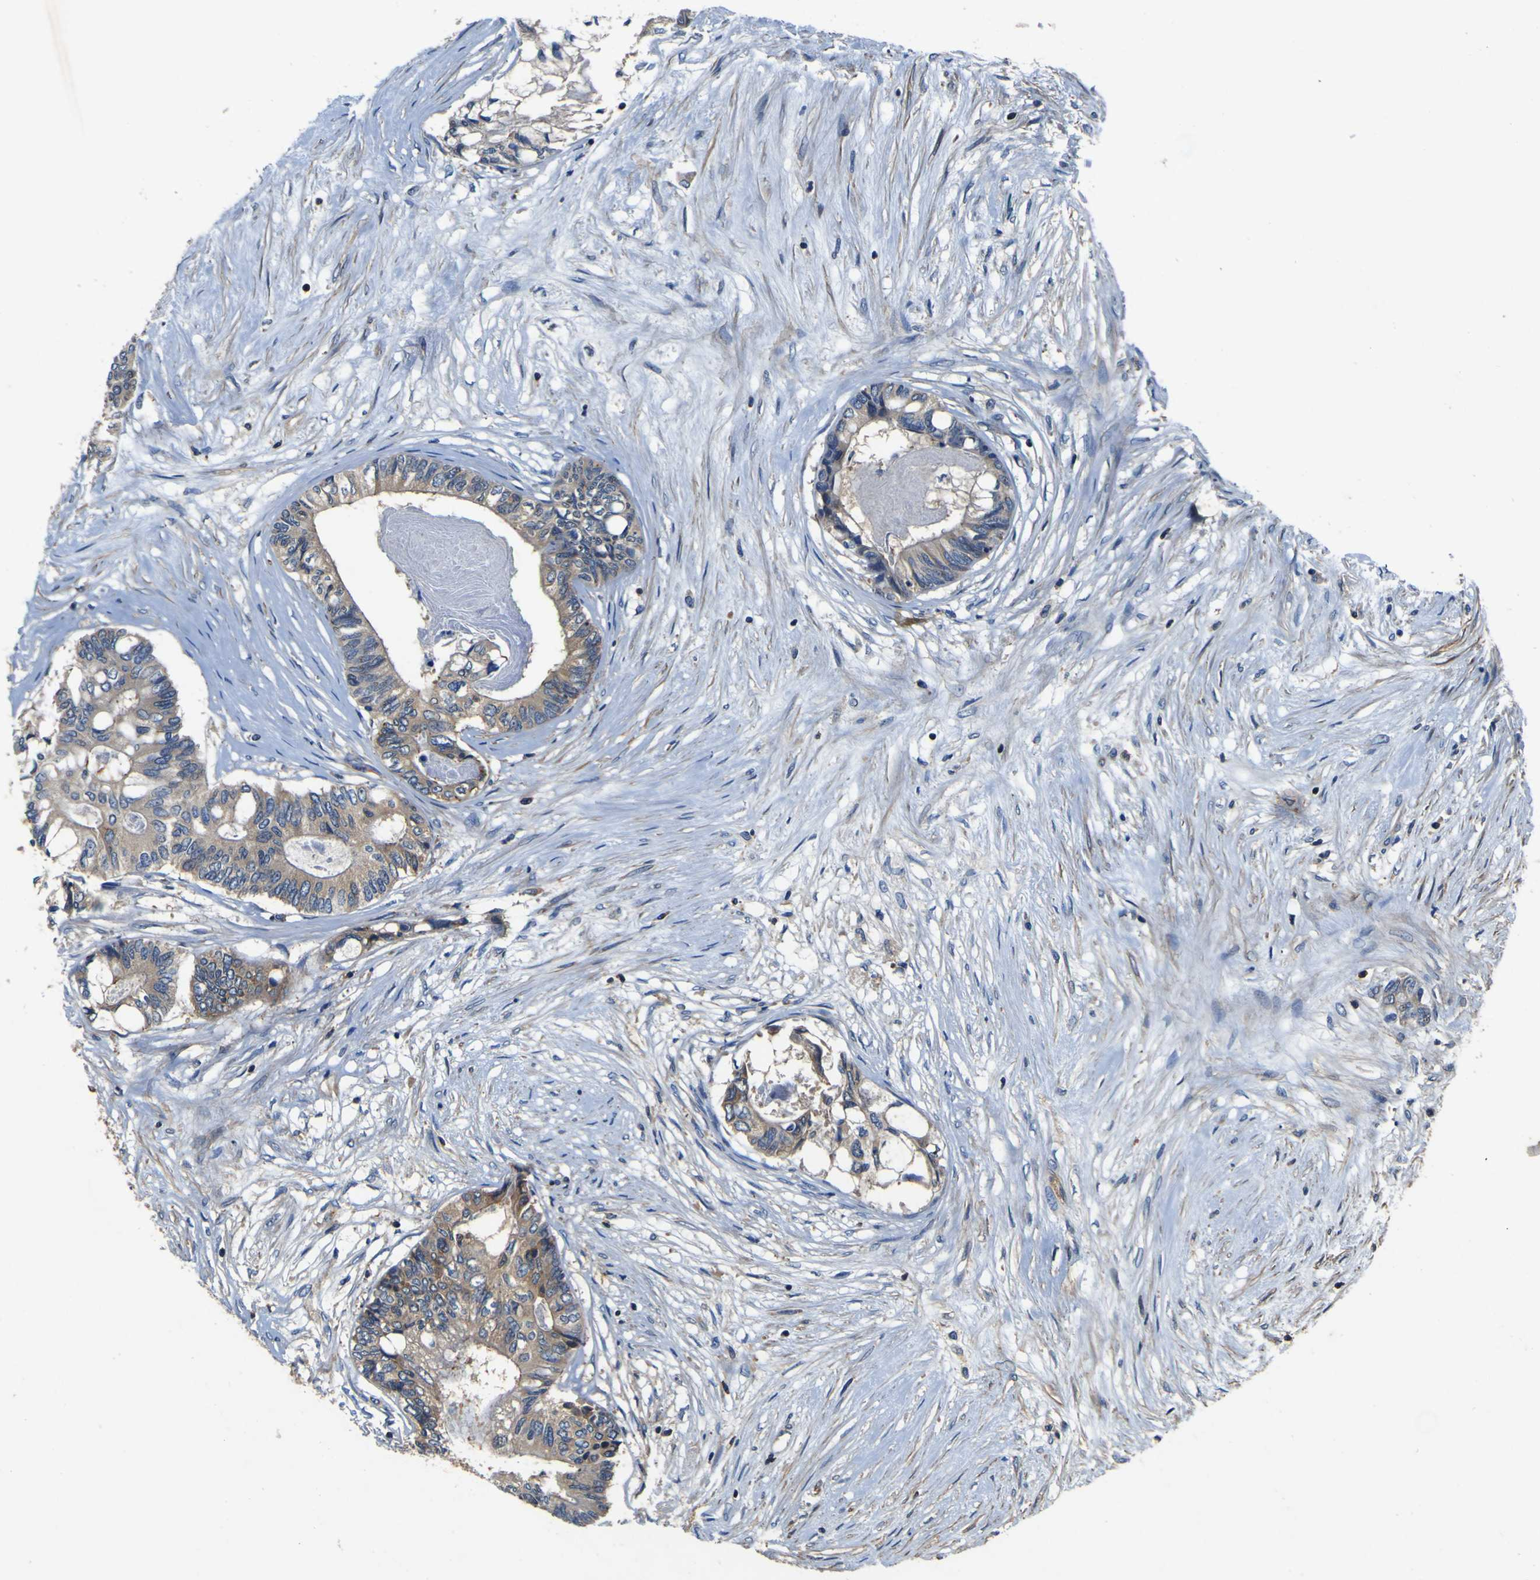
{"staining": {"intensity": "moderate", "quantity": ">75%", "location": "cytoplasmic/membranous"}, "tissue": "colorectal cancer", "cell_type": "Tumor cells", "image_type": "cancer", "snomed": [{"axis": "morphology", "description": "Adenocarcinoma, NOS"}, {"axis": "topography", "description": "Rectum"}], "caption": "Colorectal cancer was stained to show a protein in brown. There is medium levels of moderate cytoplasmic/membranous staining in about >75% of tumor cells.", "gene": "CNR2", "patient": {"sex": "male", "age": 63}}